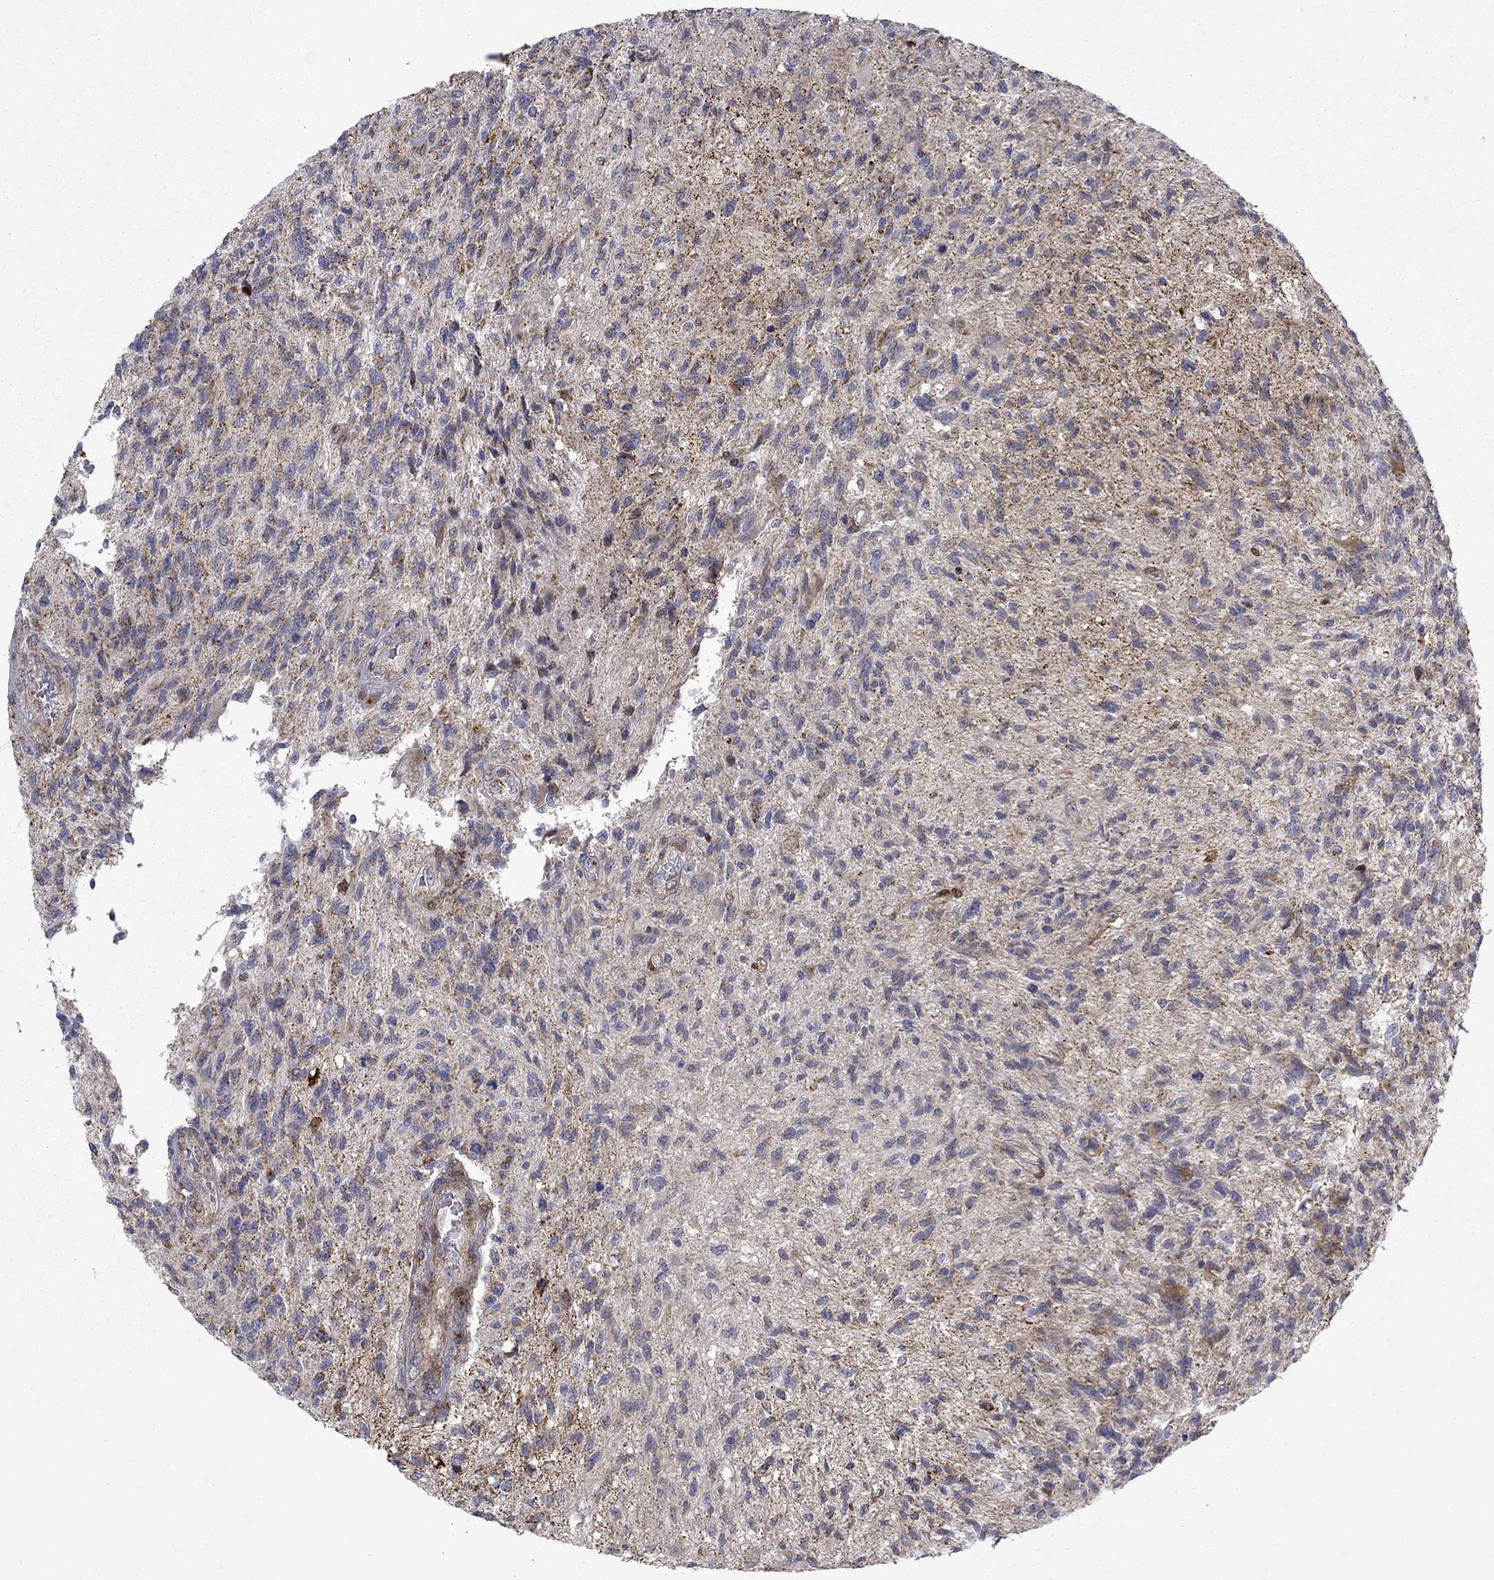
{"staining": {"intensity": "moderate", "quantity": "<25%", "location": "cytoplasmic/membranous"}, "tissue": "glioma", "cell_type": "Tumor cells", "image_type": "cancer", "snomed": [{"axis": "morphology", "description": "Glioma, malignant, High grade"}, {"axis": "topography", "description": "Brain"}], "caption": "Immunohistochemical staining of human malignant high-grade glioma reveals moderate cytoplasmic/membranous protein expression in approximately <25% of tumor cells.", "gene": "PCBP3", "patient": {"sex": "male", "age": 56}}